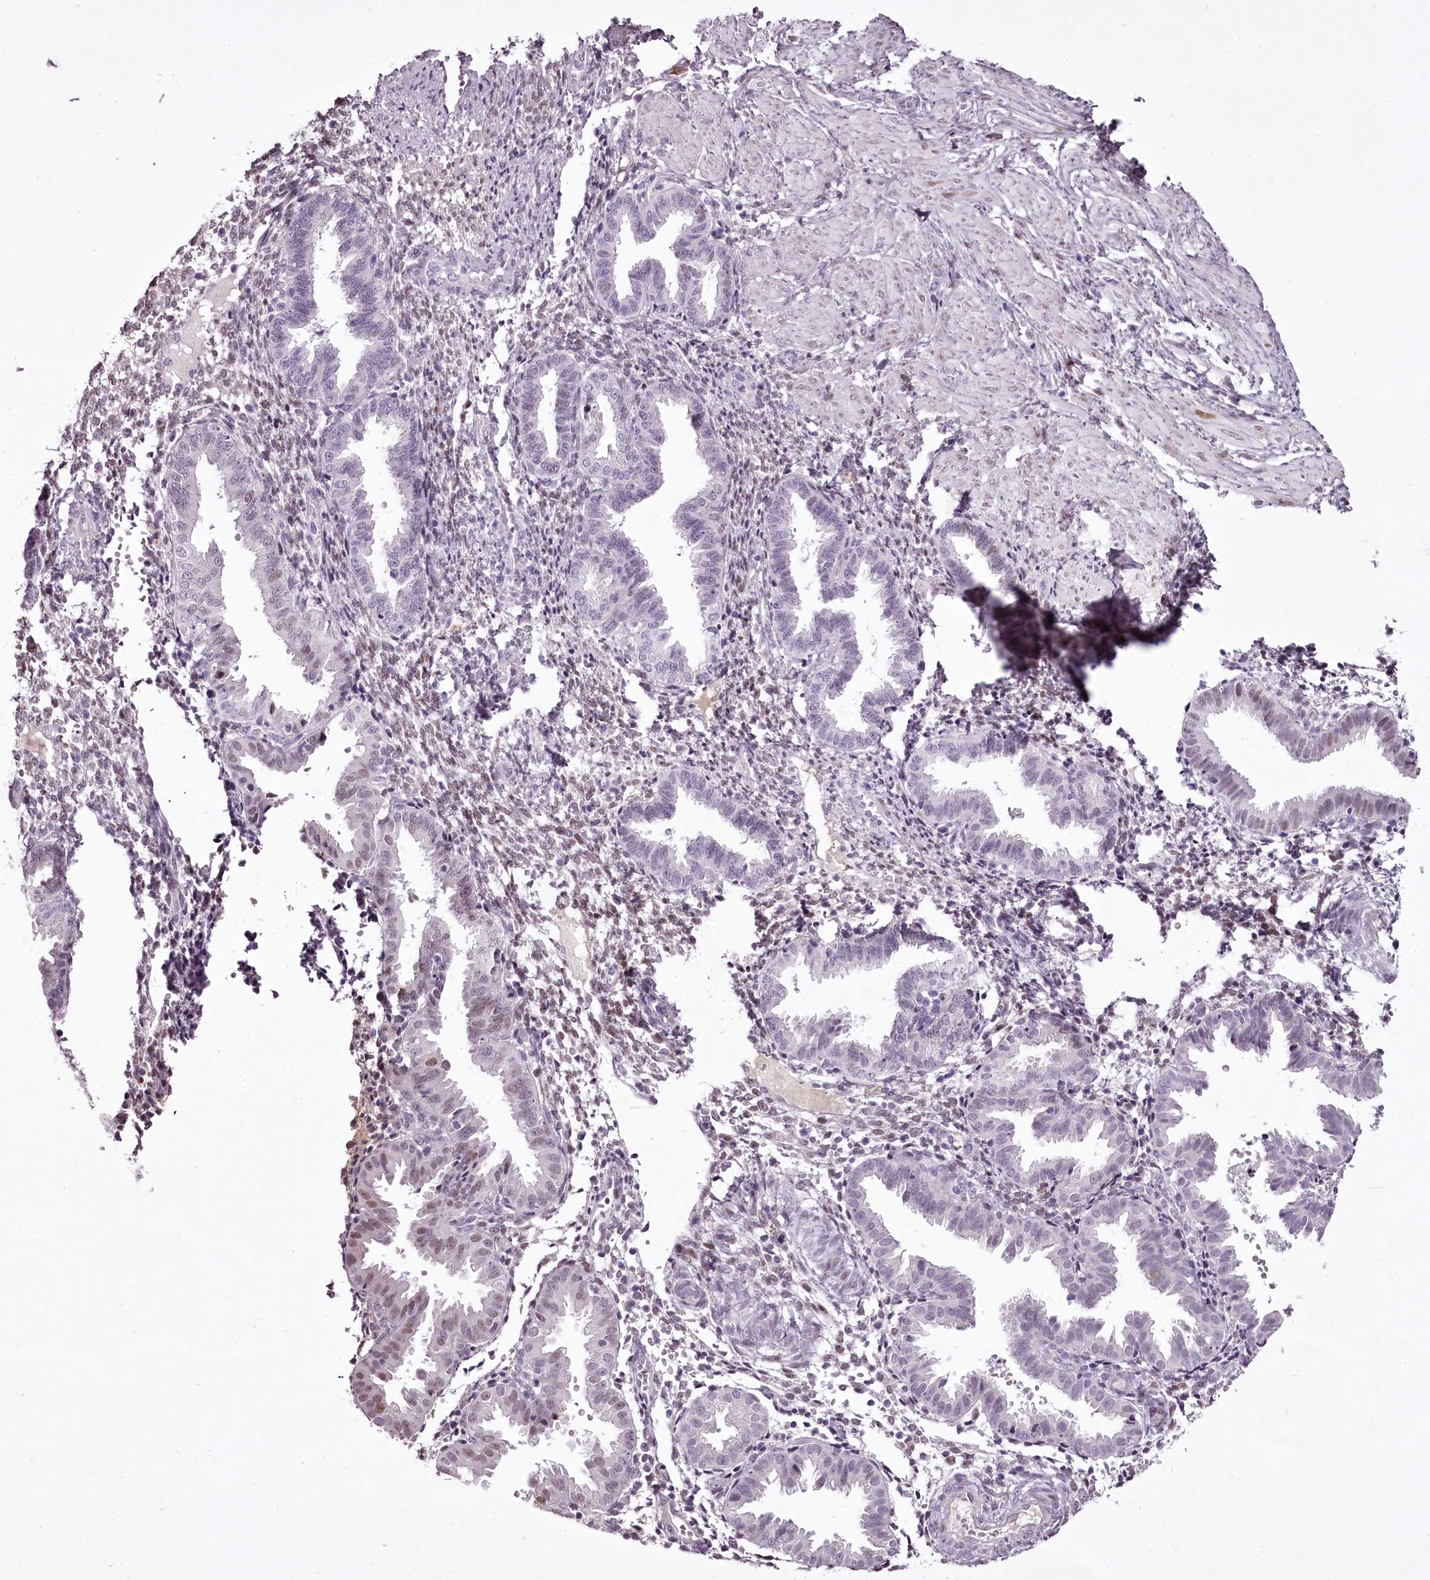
{"staining": {"intensity": "negative", "quantity": "none", "location": "none"}, "tissue": "endometrium", "cell_type": "Cells in endometrial stroma", "image_type": "normal", "snomed": [{"axis": "morphology", "description": "Normal tissue, NOS"}, {"axis": "topography", "description": "Endometrium"}], "caption": "Human endometrium stained for a protein using immunohistochemistry (IHC) displays no staining in cells in endometrial stroma.", "gene": "C1orf56", "patient": {"sex": "female", "age": 33}}